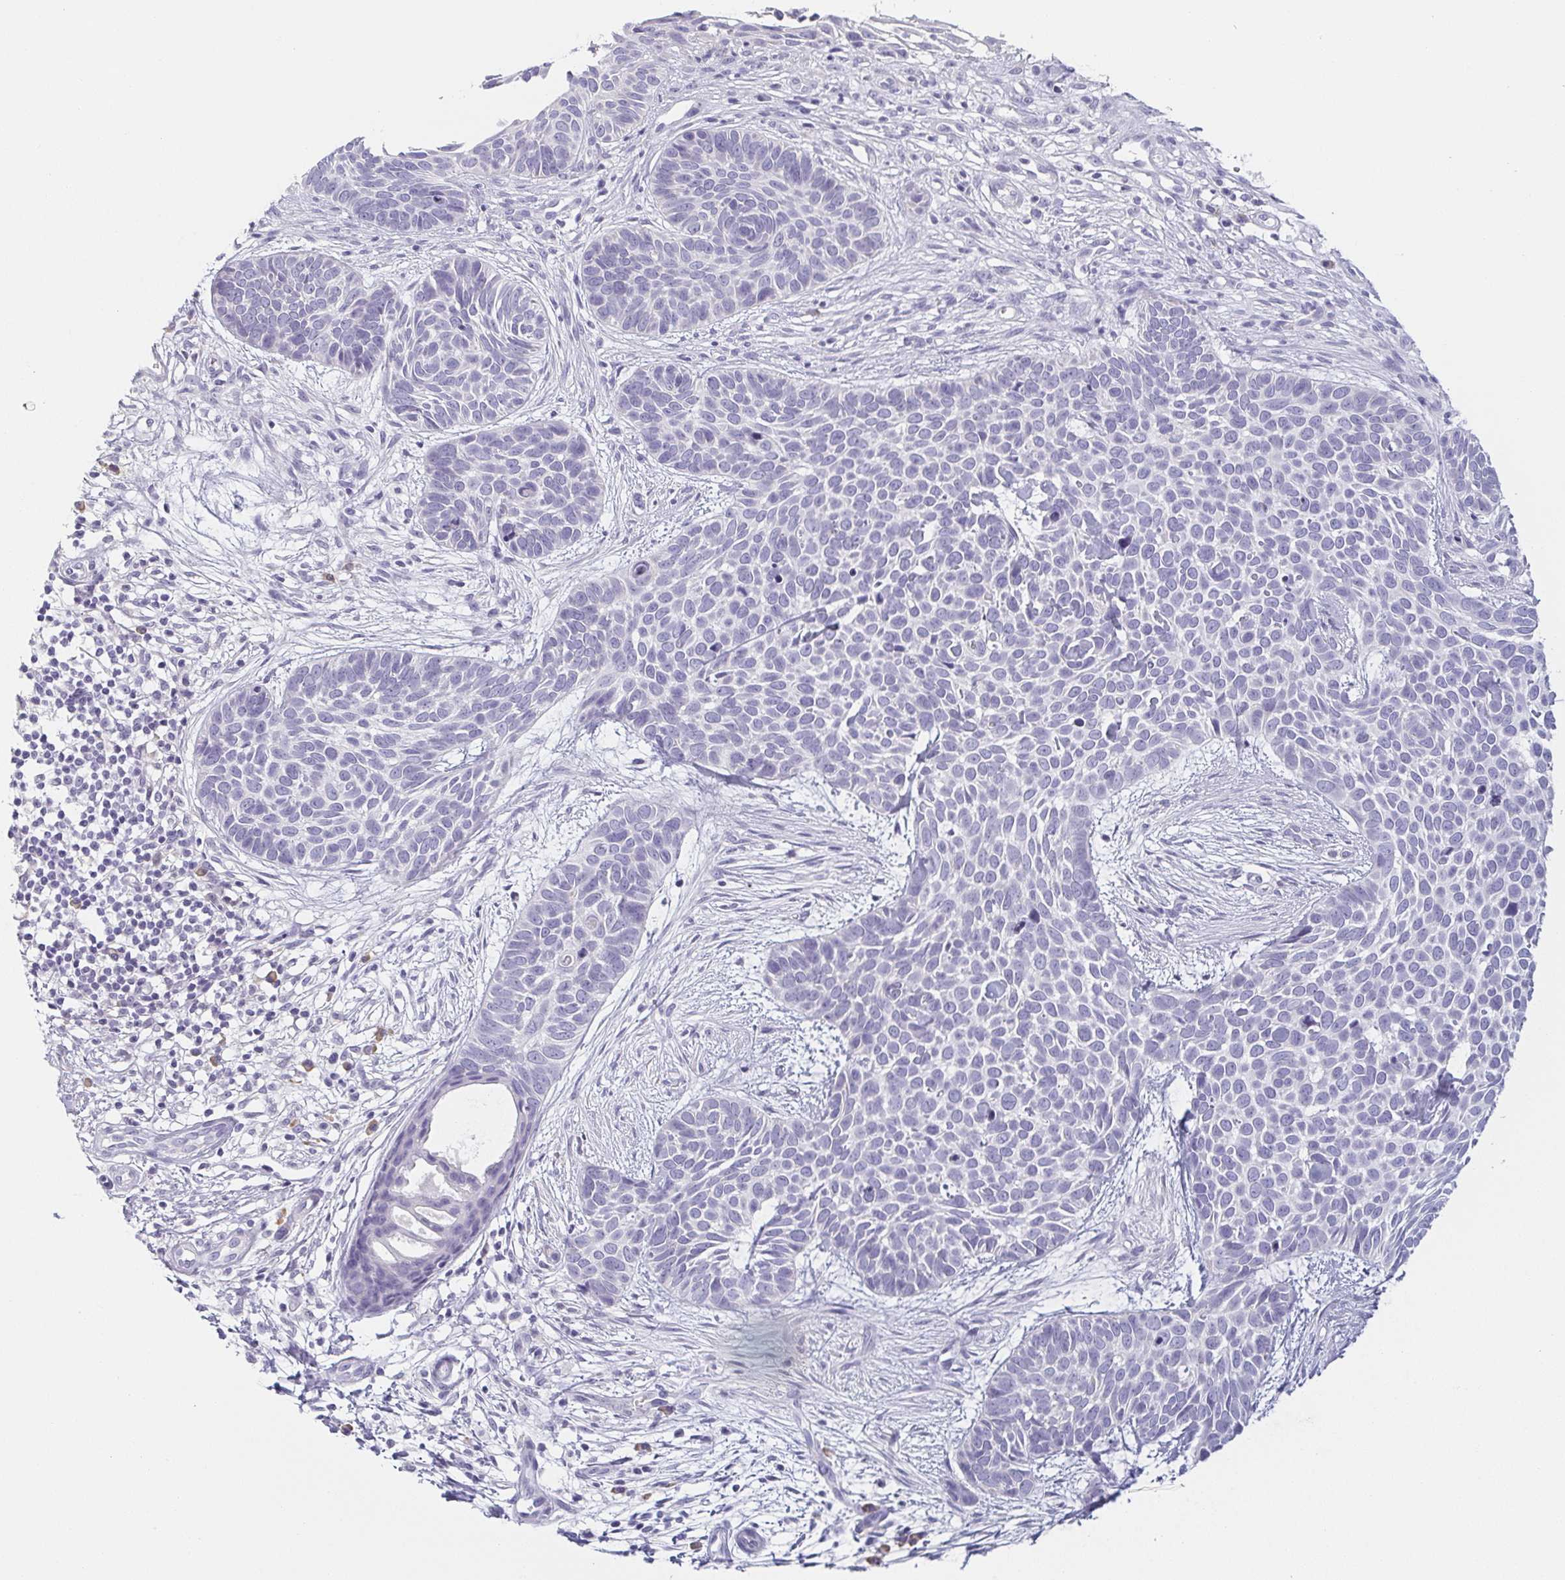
{"staining": {"intensity": "negative", "quantity": "none", "location": "none"}, "tissue": "skin cancer", "cell_type": "Tumor cells", "image_type": "cancer", "snomed": [{"axis": "morphology", "description": "Basal cell carcinoma"}, {"axis": "topography", "description": "Skin"}], "caption": "There is no significant expression in tumor cells of basal cell carcinoma (skin).", "gene": "PRR27", "patient": {"sex": "male", "age": 69}}